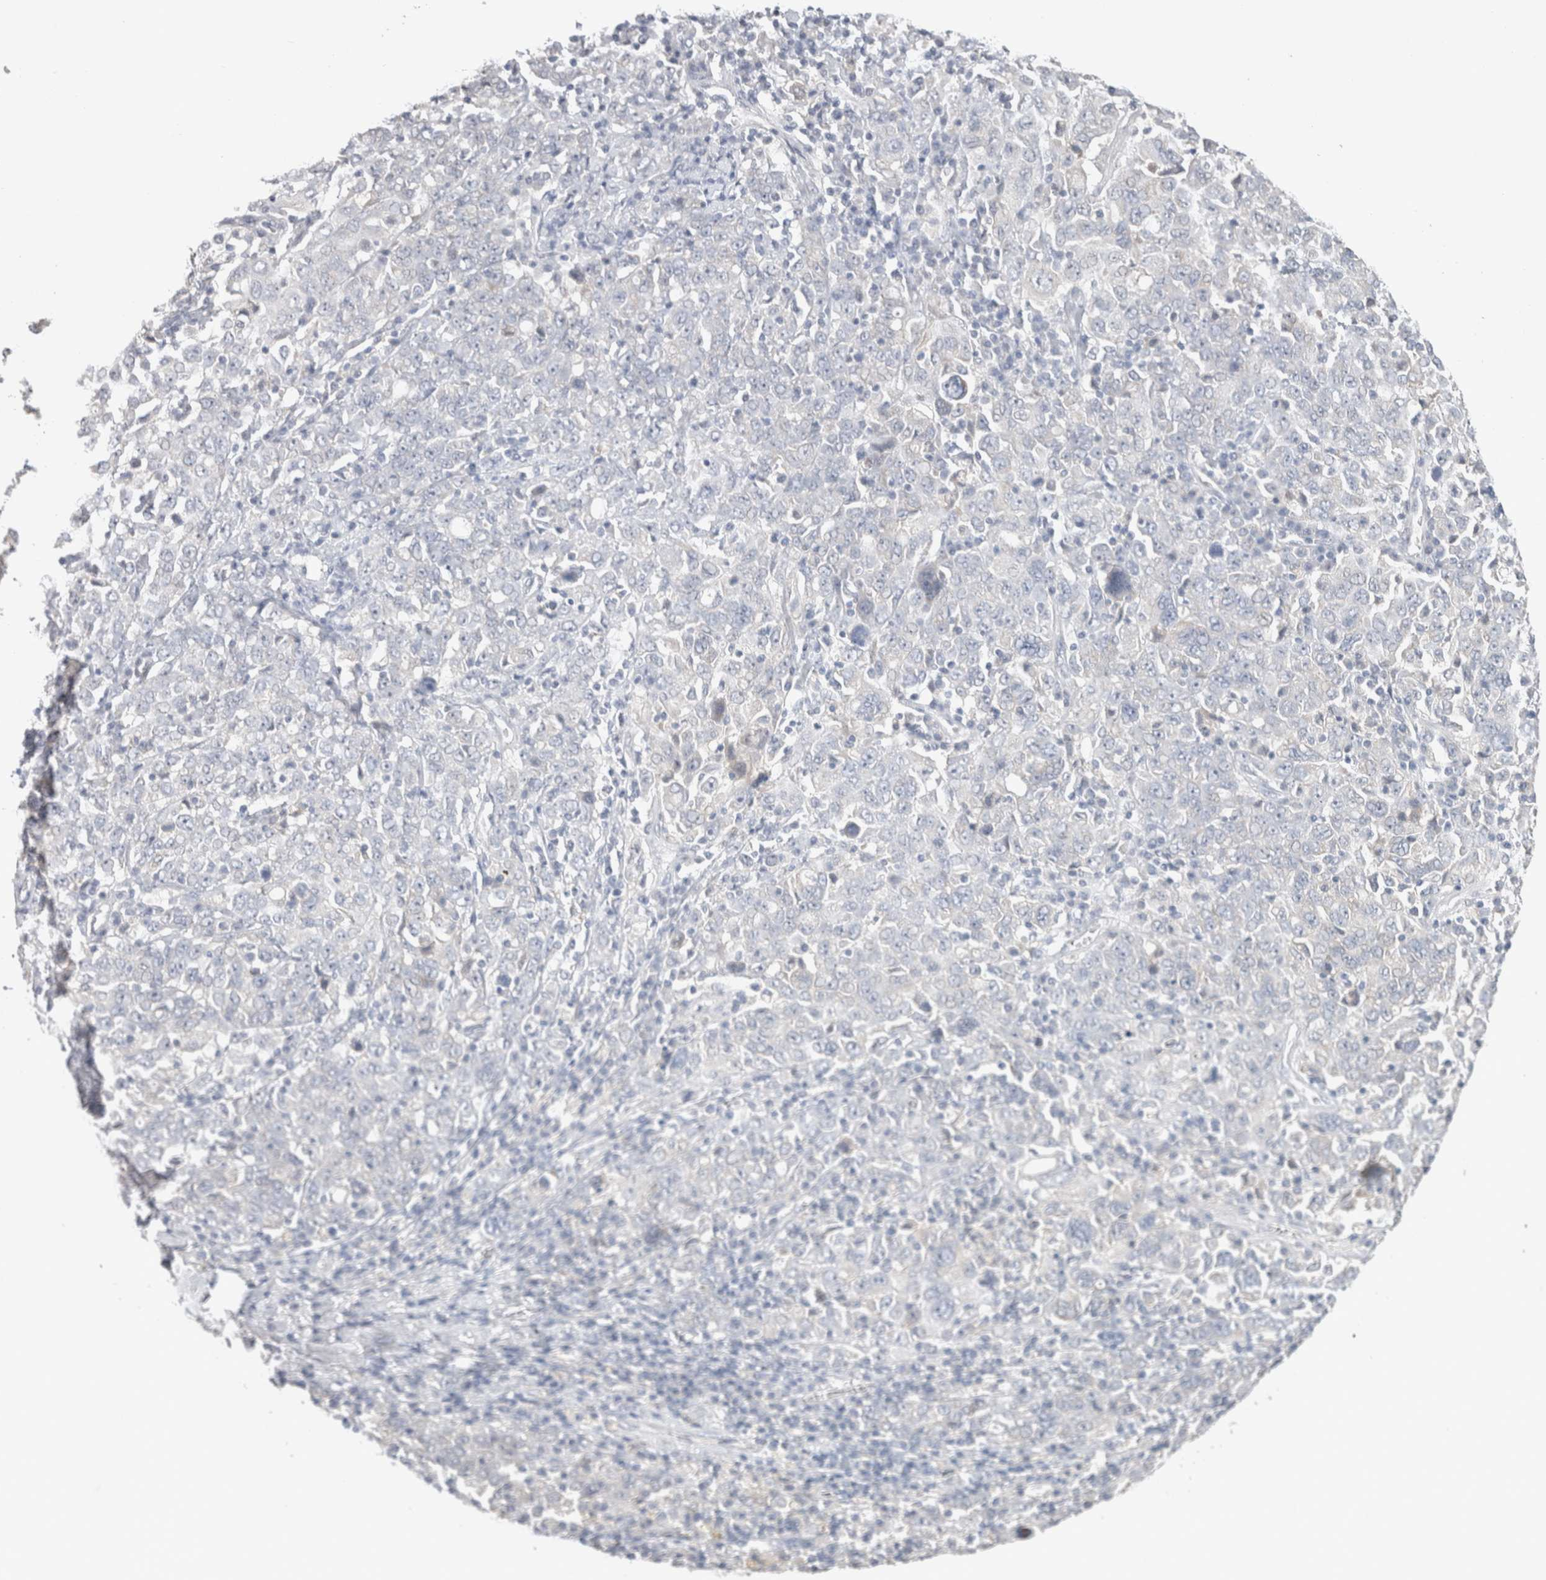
{"staining": {"intensity": "negative", "quantity": "none", "location": "none"}, "tissue": "ovarian cancer", "cell_type": "Tumor cells", "image_type": "cancer", "snomed": [{"axis": "morphology", "description": "Carcinoma, endometroid"}, {"axis": "topography", "description": "Ovary"}], "caption": "Immunohistochemistry of human endometroid carcinoma (ovarian) reveals no positivity in tumor cells.", "gene": "DMD", "patient": {"sex": "female", "age": 62}}